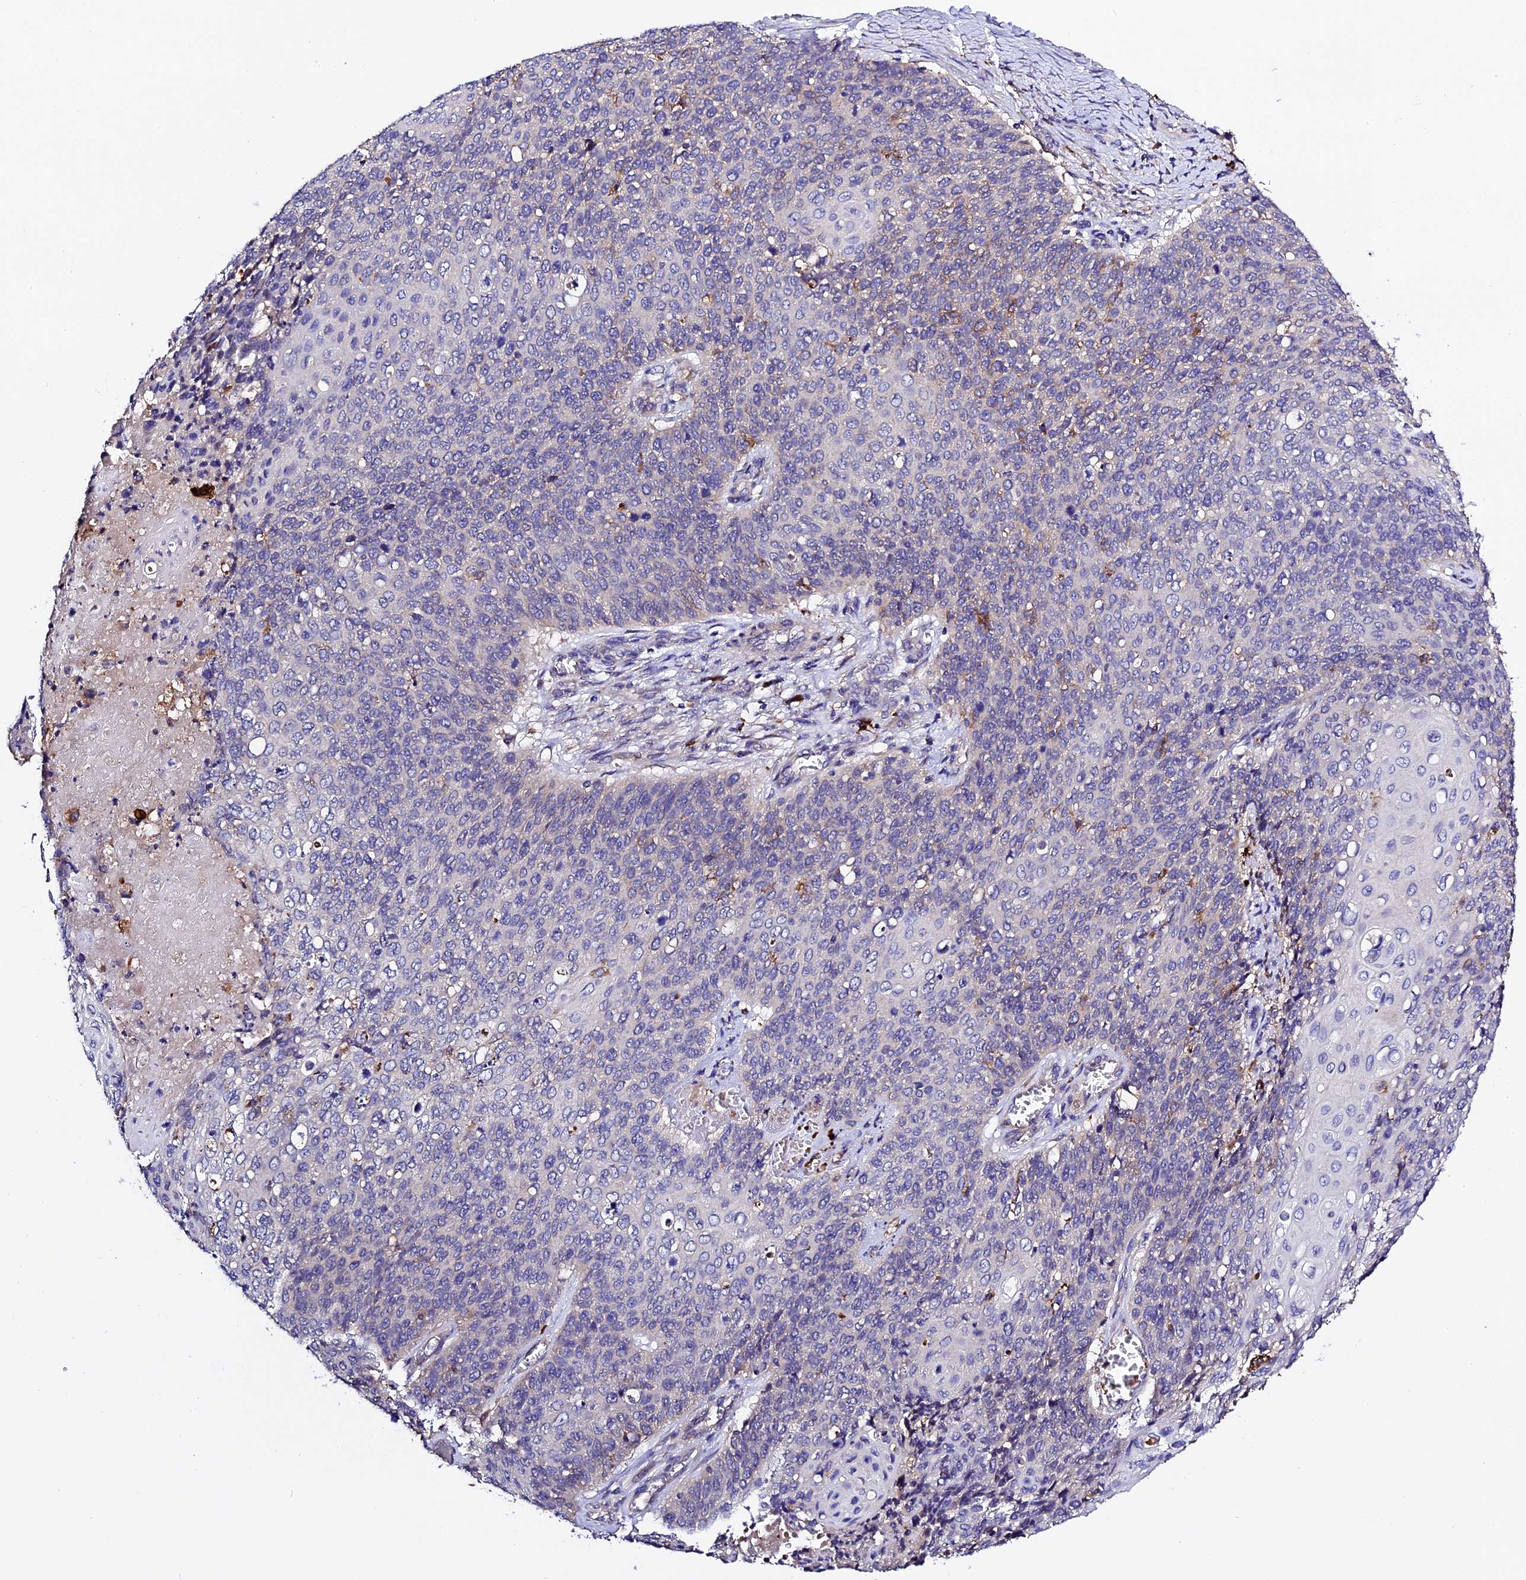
{"staining": {"intensity": "negative", "quantity": "none", "location": "none"}, "tissue": "cervical cancer", "cell_type": "Tumor cells", "image_type": "cancer", "snomed": [{"axis": "morphology", "description": "Squamous cell carcinoma, NOS"}, {"axis": "topography", "description": "Cervix"}], "caption": "The image shows no staining of tumor cells in cervical cancer (squamous cell carcinoma).", "gene": "CILP2", "patient": {"sex": "female", "age": 39}}